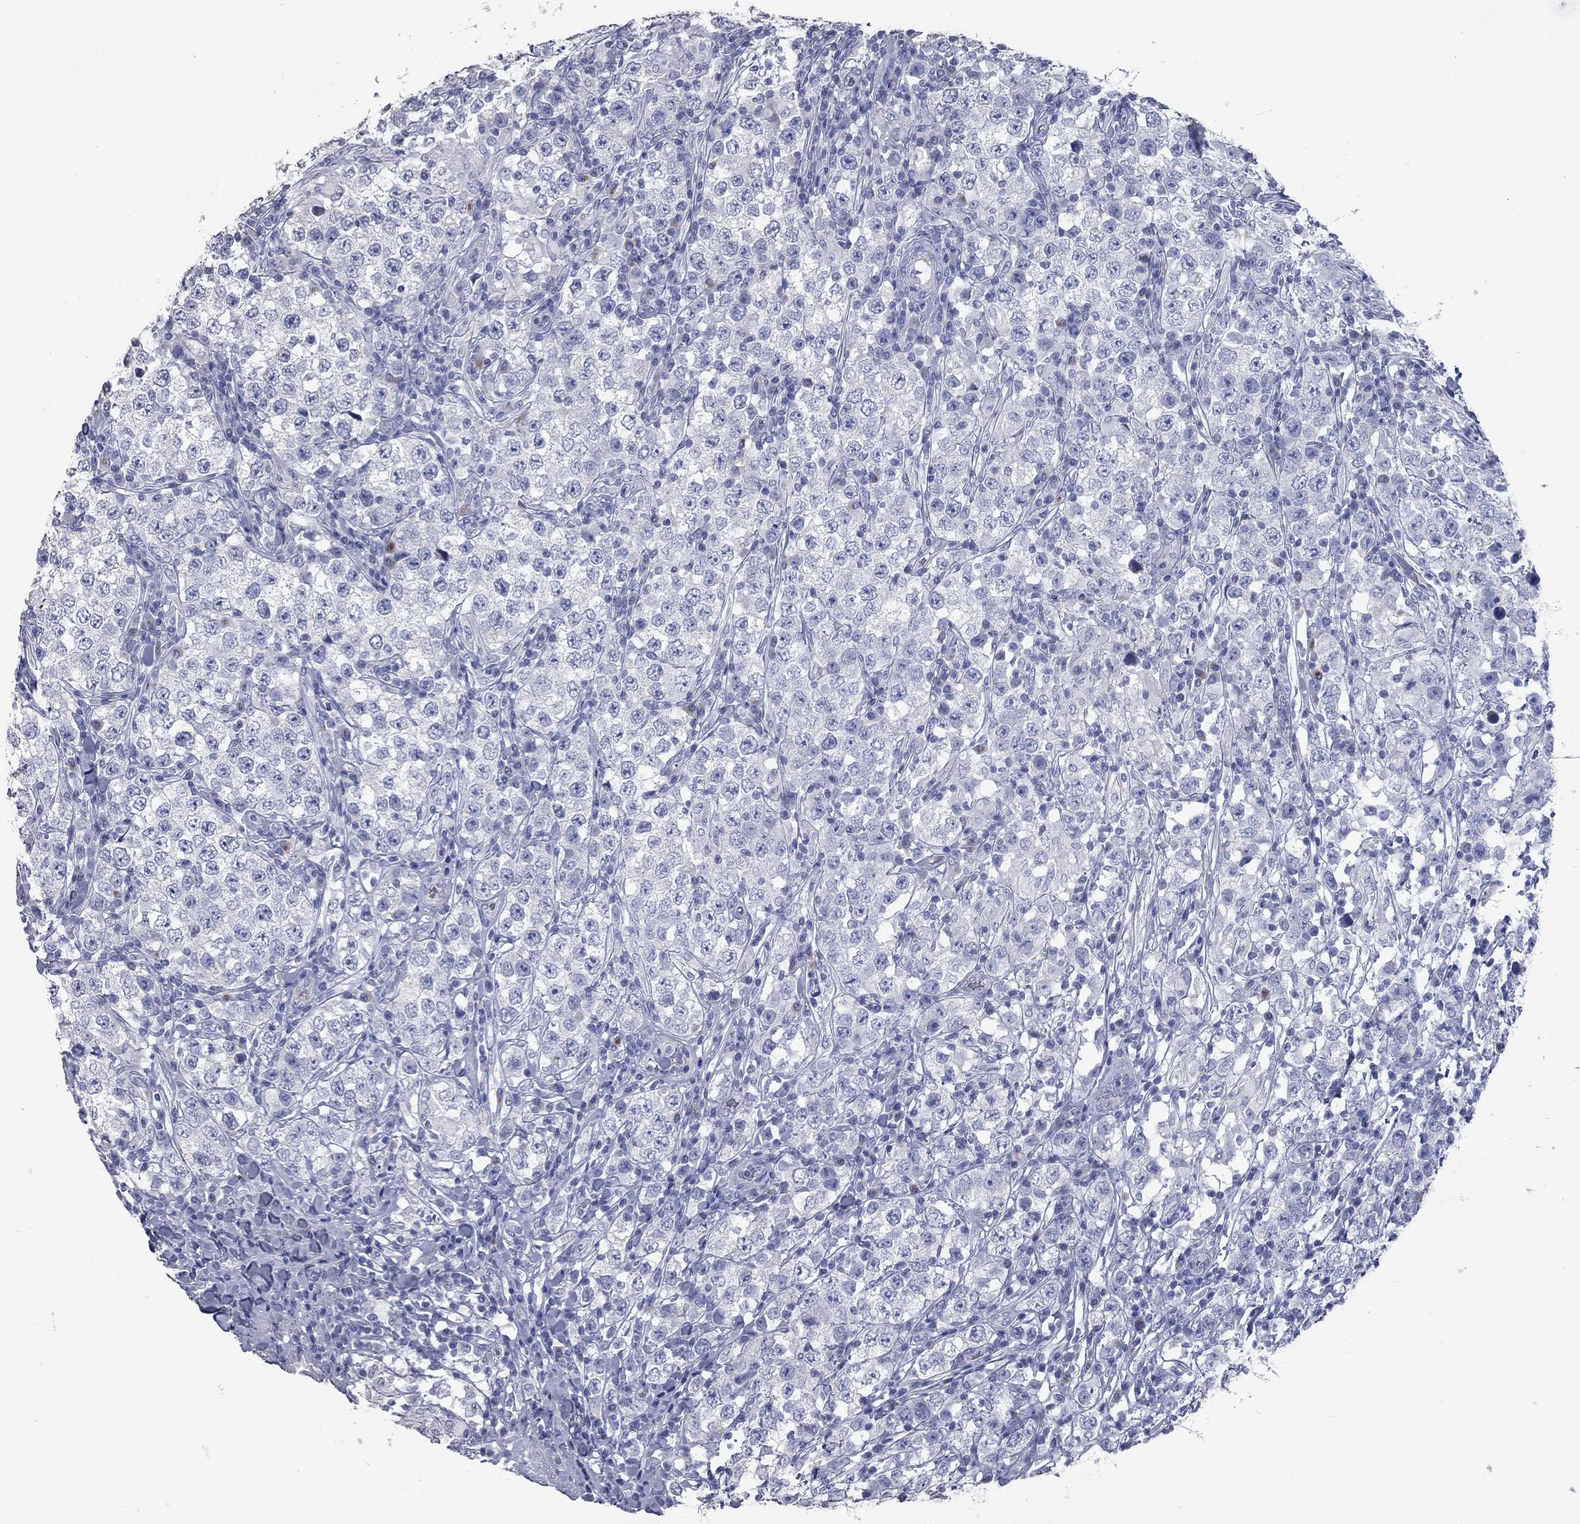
{"staining": {"intensity": "negative", "quantity": "none", "location": "none"}, "tissue": "testis cancer", "cell_type": "Tumor cells", "image_type": "cancer", "snomed": [{"axis": "morphology", "description": "Seminoma, NOS"}, {"axis": "morphology", "description": "Carcinoma, Embryonal, NOS"}, {"axis": "topography", "description": "Testis"}], "caption": "Testis cancer (embryonal carcinoma) stained for a protein using IHC exhibits no staining tumor cells.", "gene": "TAC1", "patient": {"sex": "male", "age": 41}}